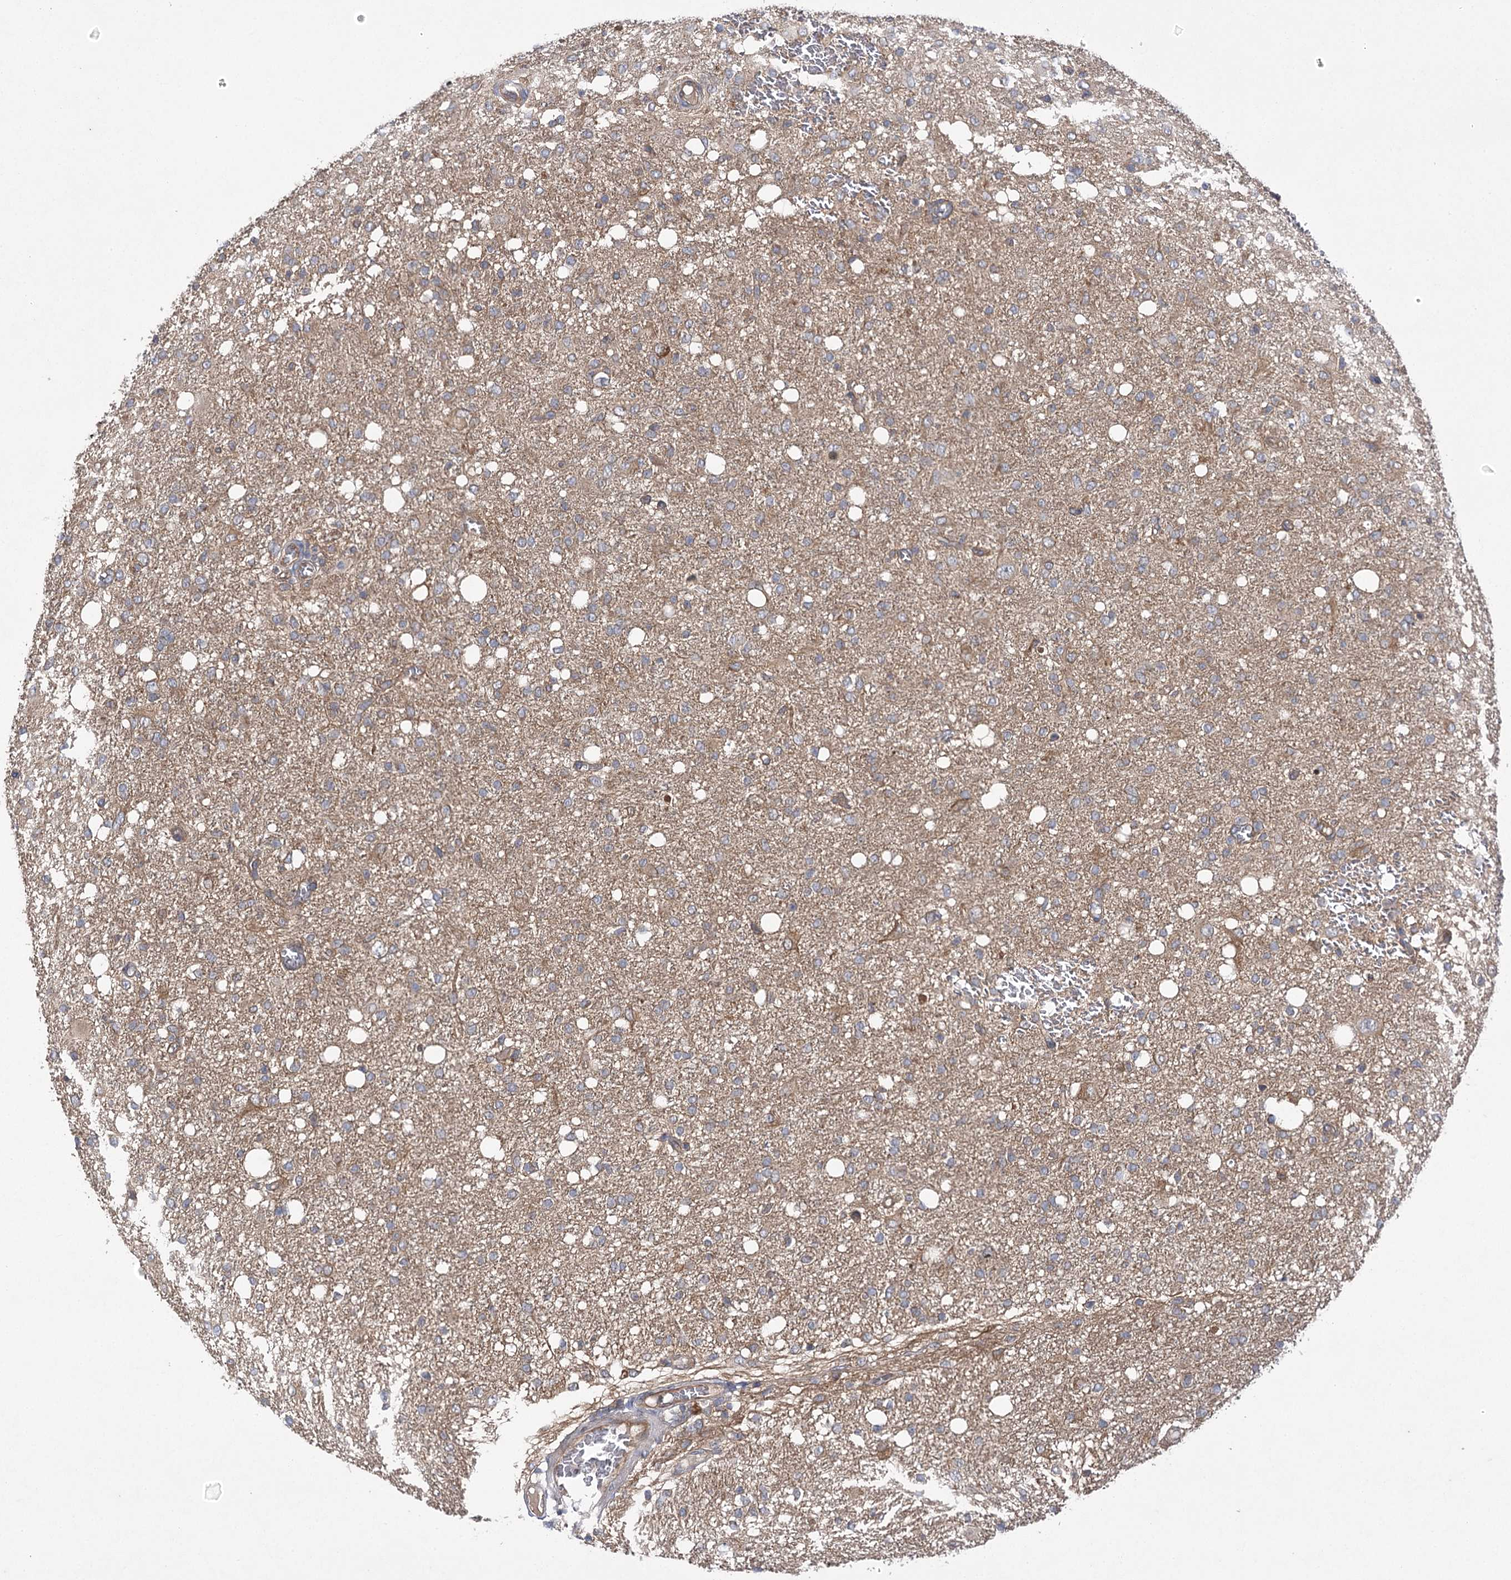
{"staining": {"intensity": "moderate", "quantity": "<25%", "location": "cytoplasmic/membranous"}, "tissue": "glioma", "cell_type": "Tumor cells", "image_type": "cancer", "snomed": [{"axis": "morphology", "description": "Glioma, malignant, High grade"}, {"axis": "topography", "description": "Brain"}], "caption": "IHC (DAB (3,3'-diaminobenzidine)) staining of glioma displays moderate cytoplasmic/membranous protein expression in about <25% of tumor cells.", "gene": "BCR", "patient": {"sex": "female", "age": 59}}